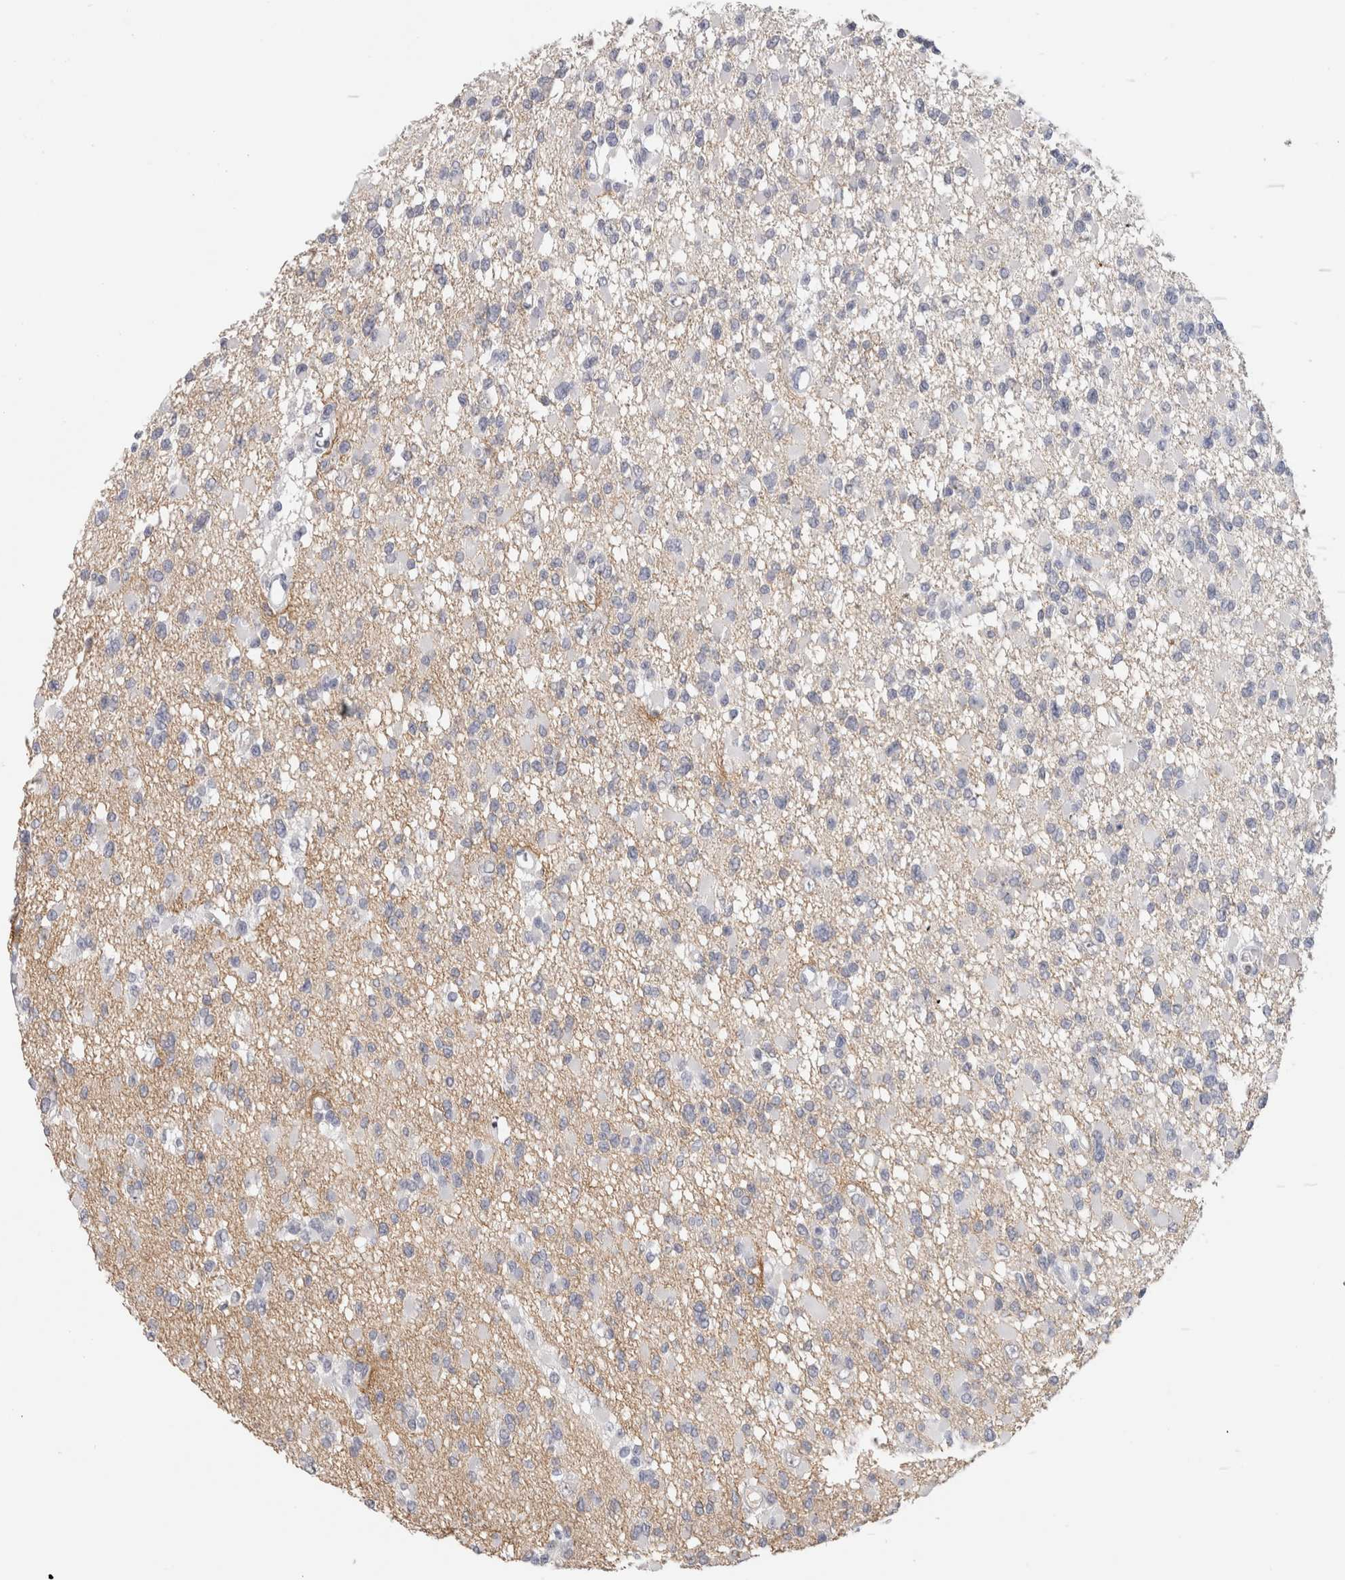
{"staining": {"intensity": "negative", "quantity": "none", "location": "none"}, "tissue": "glioma", "cell_type": "Tumor cells", "image_type": "cancer", "snomed": [{"axis": "morphology", "description": "Glioma, malignant, Low grade"}, {"axis": "topography", "description": "Brain"}], "caption": "This is an immunohistochemistry micrograph of human malignant low-grade glioma. There is no expression in tumor cells.", "gene": "CADM3", "patient": {"sex": "female", "age": 22}}